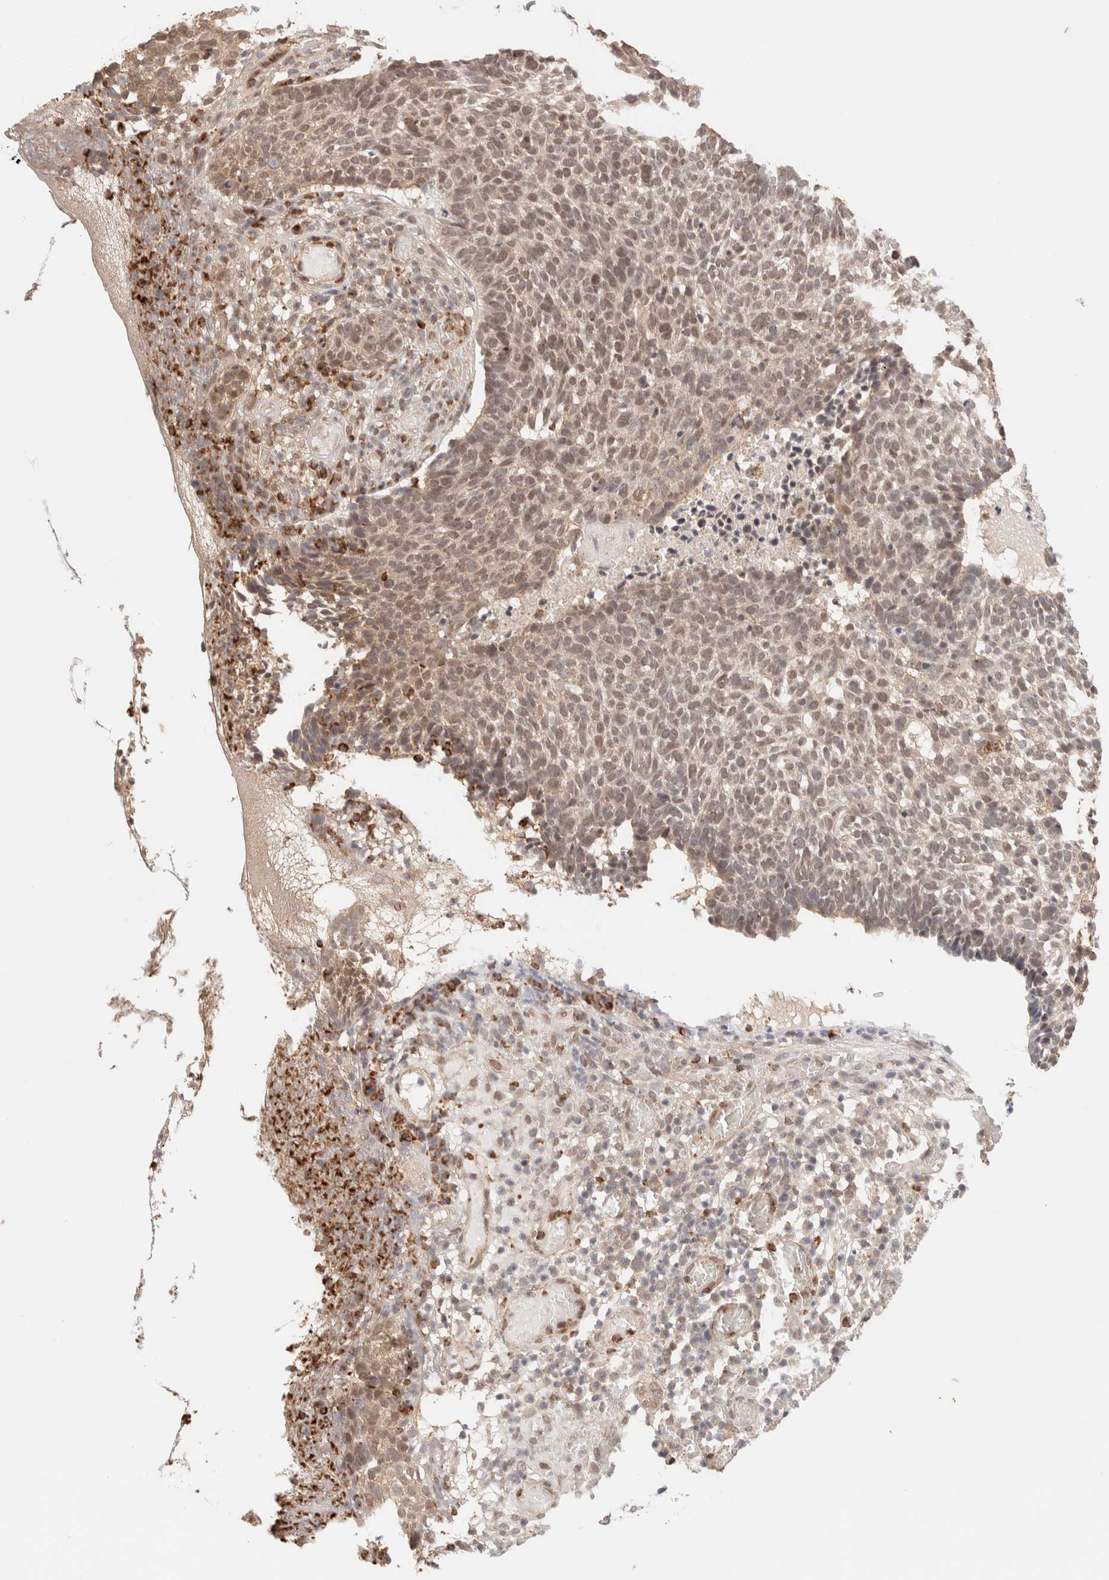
{"staining": {"intensity": "moderate", "quantity": ">75%", "location": "nuclear"}, "tissue": "skin cancer", "cell_type": "Tumor cells", "image_type": "cancer", "snomed": [{"axis": "morphology", "description": "Basal cell carcinoma"}, {"axis": "topography", "description": "Skin"}], "caption": "Immunohistochemistry photomicrograph of human skin cancer (basal cell carcinoma) stained for a protein (brown), which exhibits medium levels of moderate nuclear positivity in approximately >75% of tumor cells.", "gene": "BRPF3", "patient": {"sex": "male", "age": 85}}